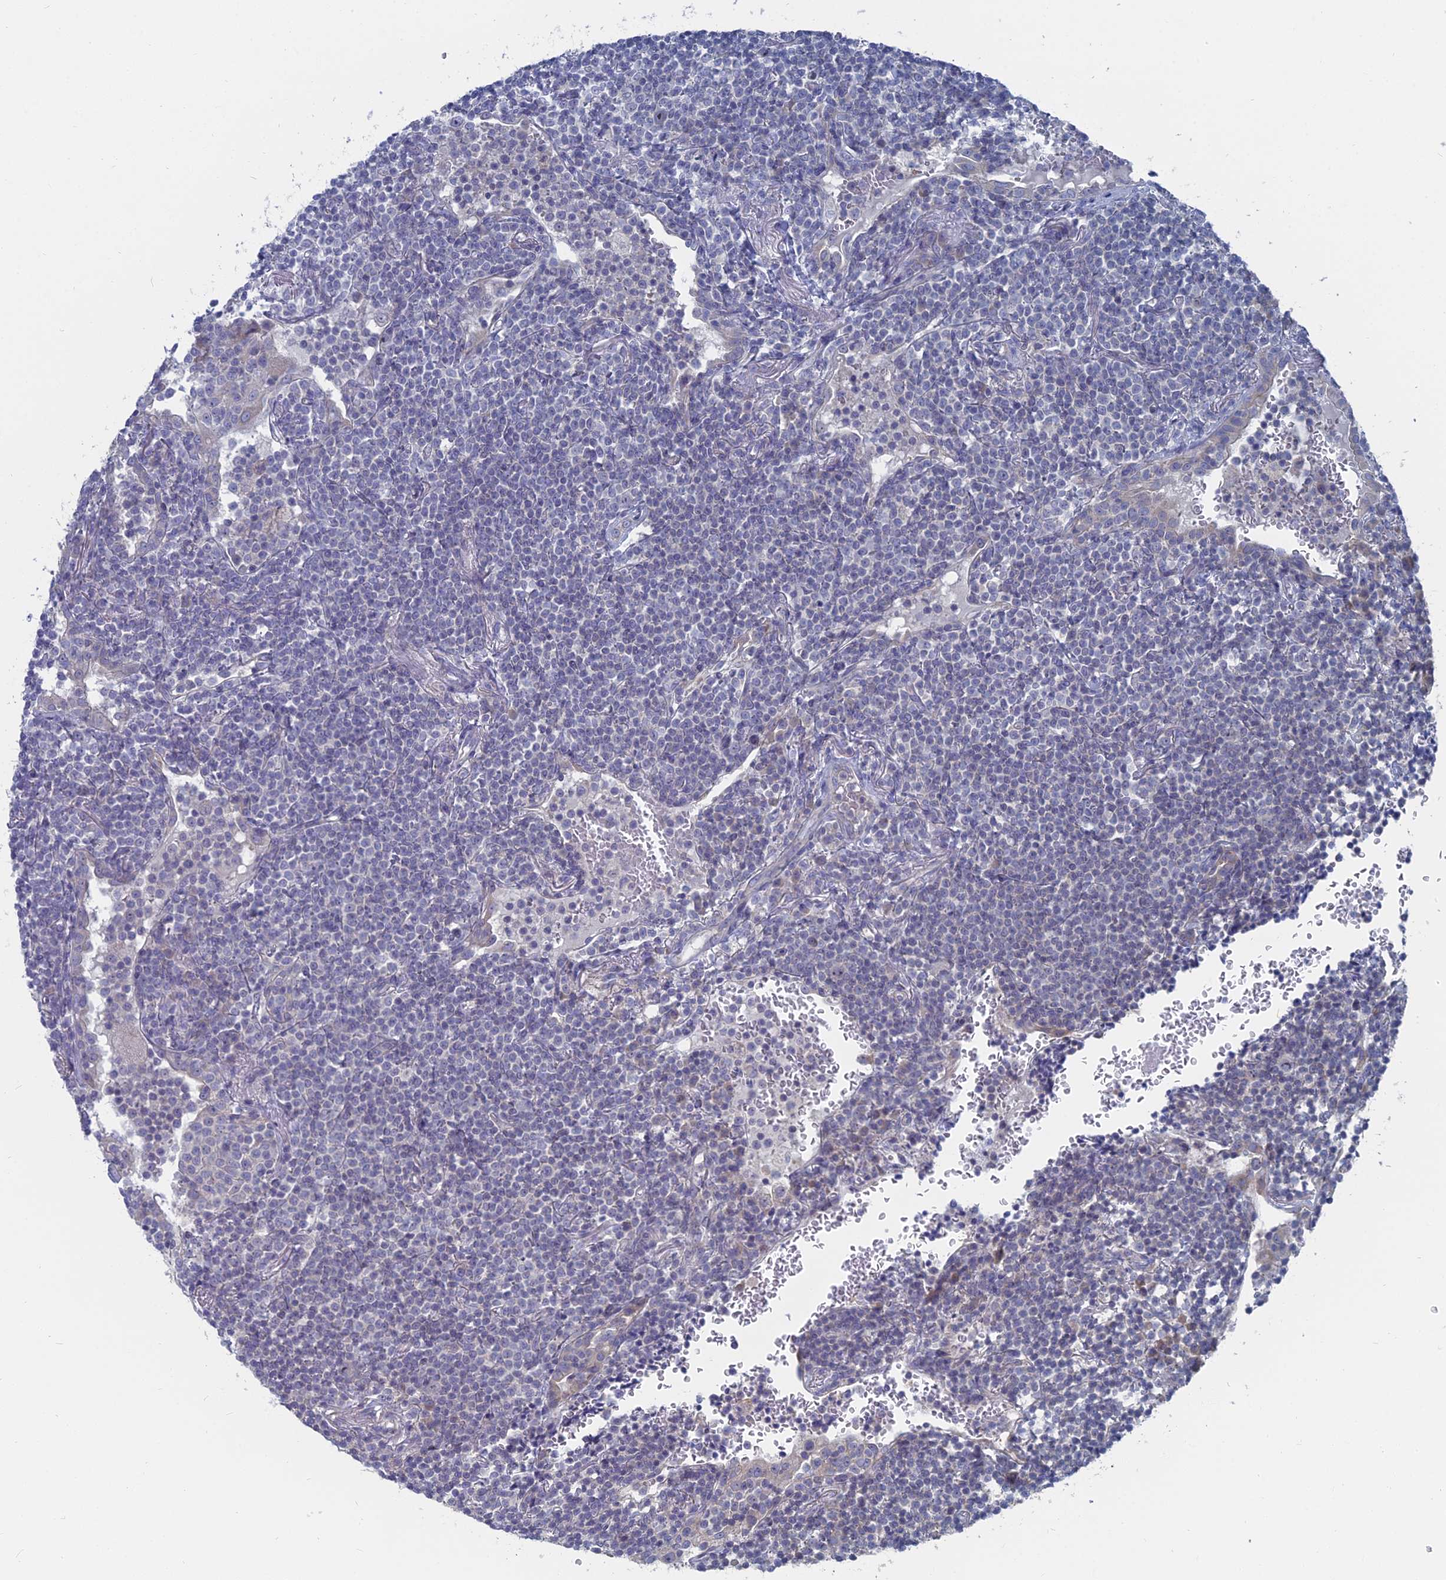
{"staining": {"intensity": "negative", "quantity": "none", "location": "none"}, "tissue": "lymphoma", "cell_type": "Tumor cells", "image_type": "cancer", "snomed": [{"axis": "morphology", "description": "Malignant lymphoma, non-Hodgkin's type, Low grade"}, {"axis": "topography", "description": "Lung"}], "caption": "The photomicrograph demonstrates no staining of tumor cells in lymphoma.", "gene": "CCDC149", "patient": {"sex": "female", "age": 71}}